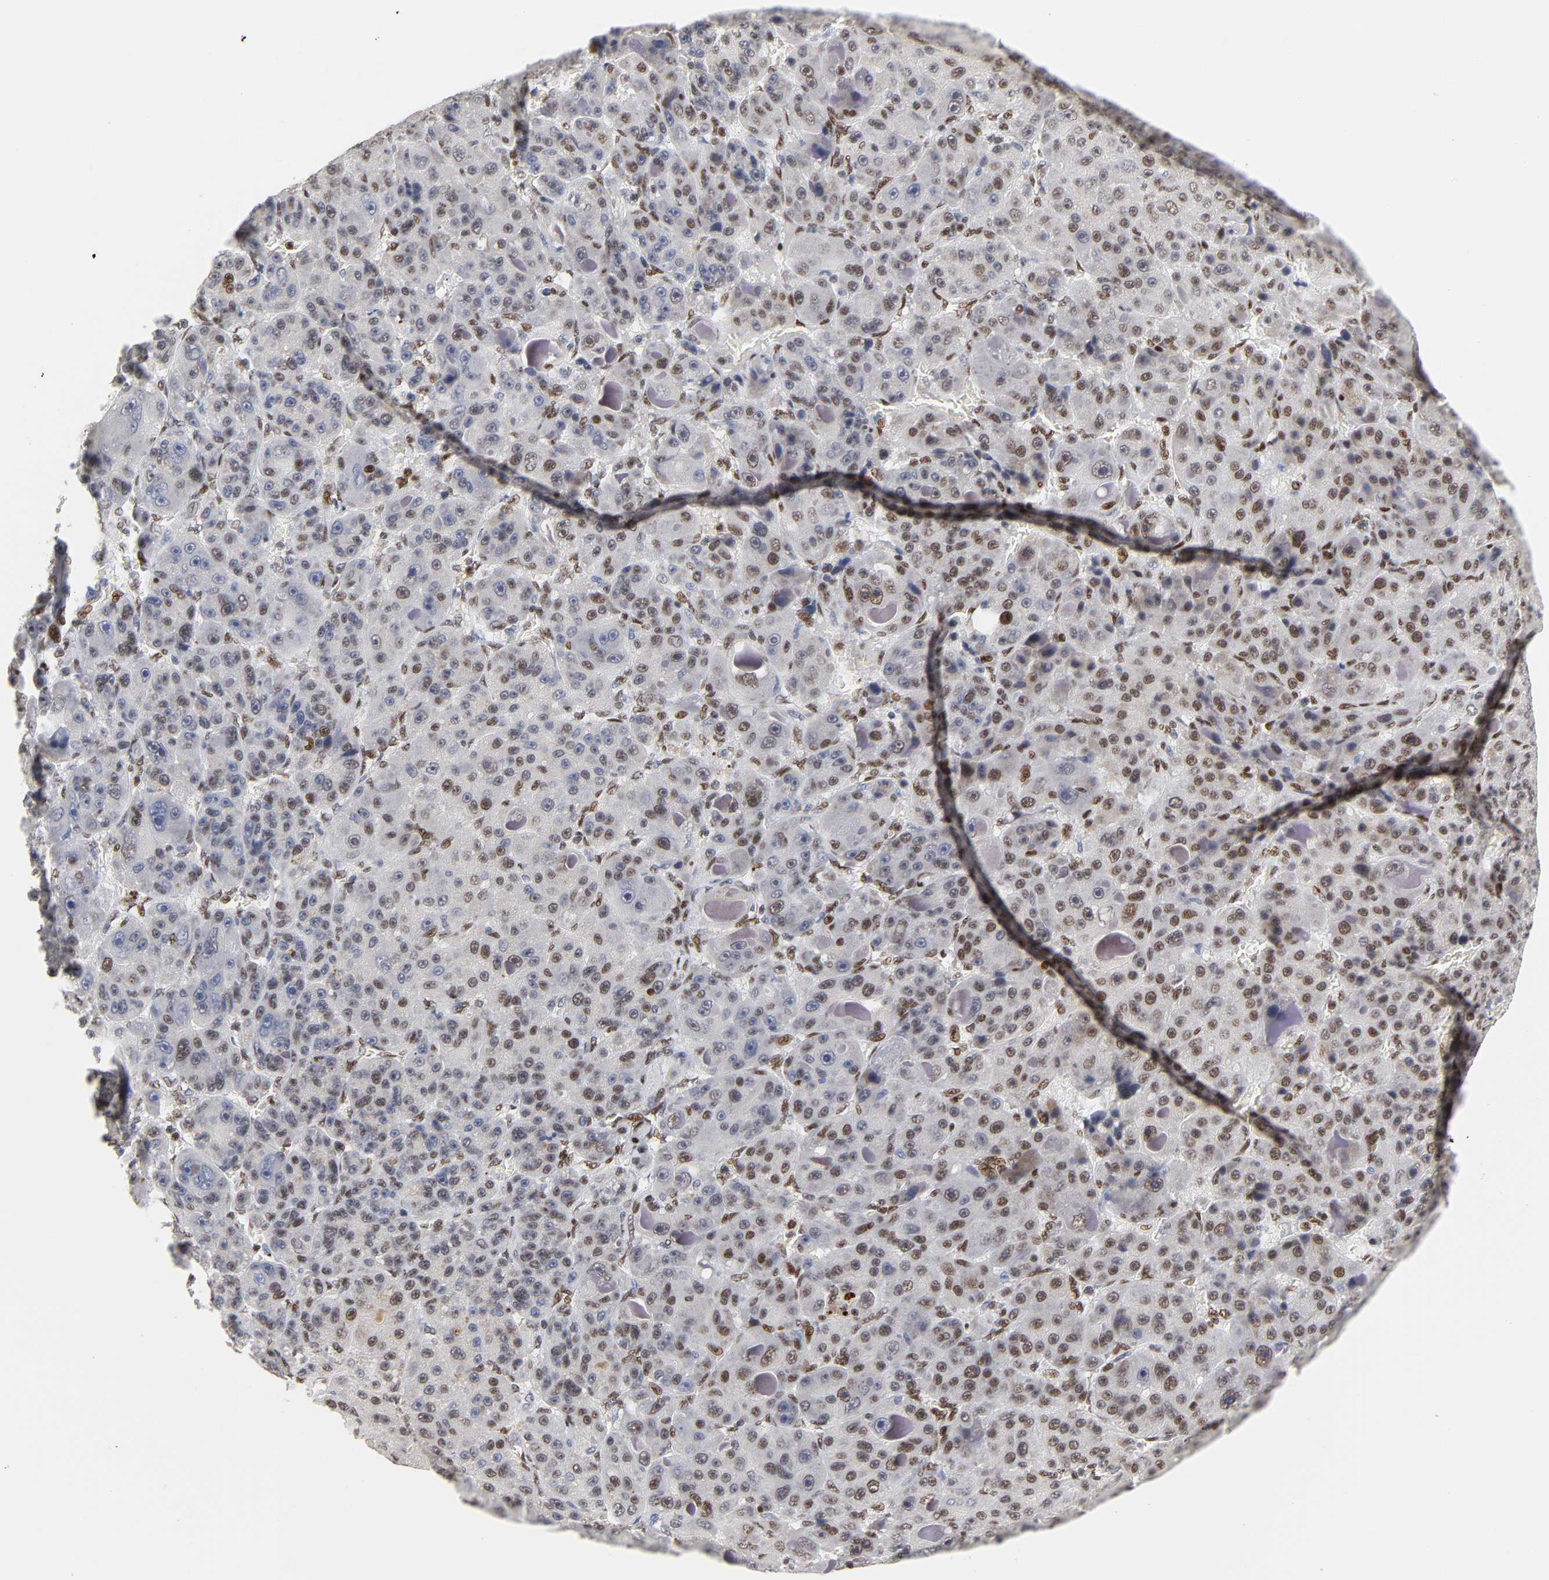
{"staining": {"intensity": "moderate", "quantity": "25%-75%", "location": "nuclear"}, "tissue": "liver cancer", "cell_type": "Tumor cells", "image_type": "cancer", "snomed": [{"axis": "morphology", "description": "Carcinoma, Hepatocellular, NOS"}, {"axis": "topography", "description": "Liver"}], "caption": "Moderate nuclear staining for a protein is present in about 25%-75% of tumor cells of liver cancer (hepatocellular carcinoma) using IHC.", "gene": "CREBBP", "patient": {"sex": "male", "age": 76}}